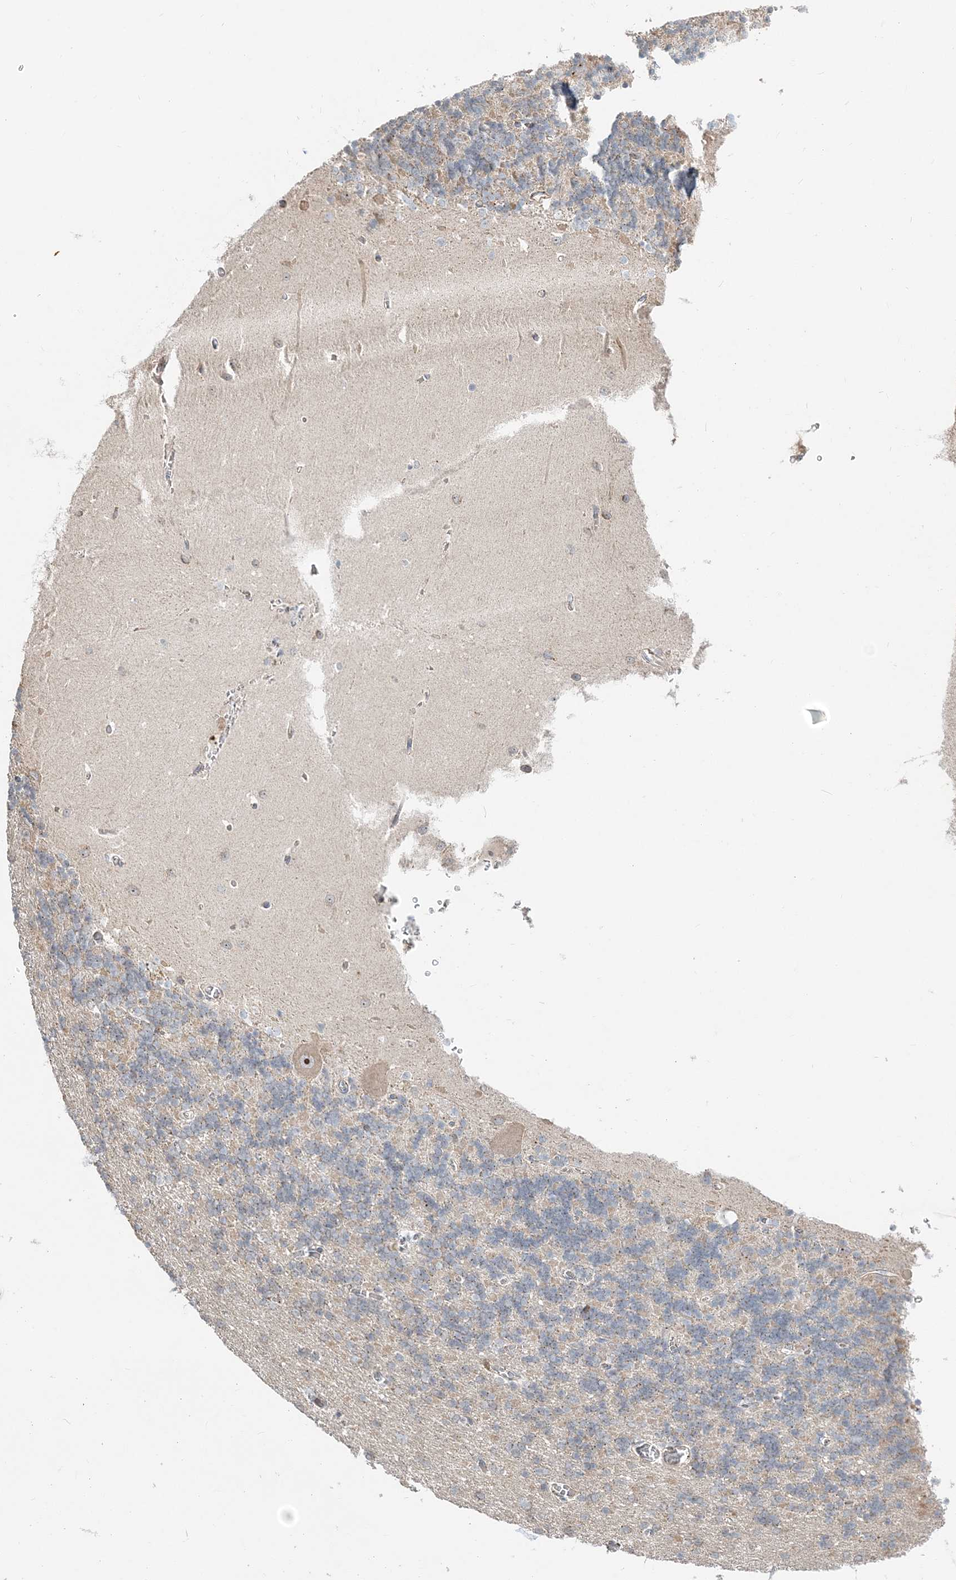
{"staining": {"intensity": "weak", "quantity": "<25%", "location": "cytoplasmic/membranous"}, "tissue": "cerebellum", "cell_type": "Cells in granular layer", "image_type": "normal", "snomed": [{"axis": "morphology", "description": "Normal tissue, NOS"}, {"axis": "topography", "description": "Cerebellum"}], "caption": "The photomicrograph displays no significant positivity in cells in granular layer of cerebellum.", "gene": "CXXC5", "patient": {"sex": "male", "age": 37}}